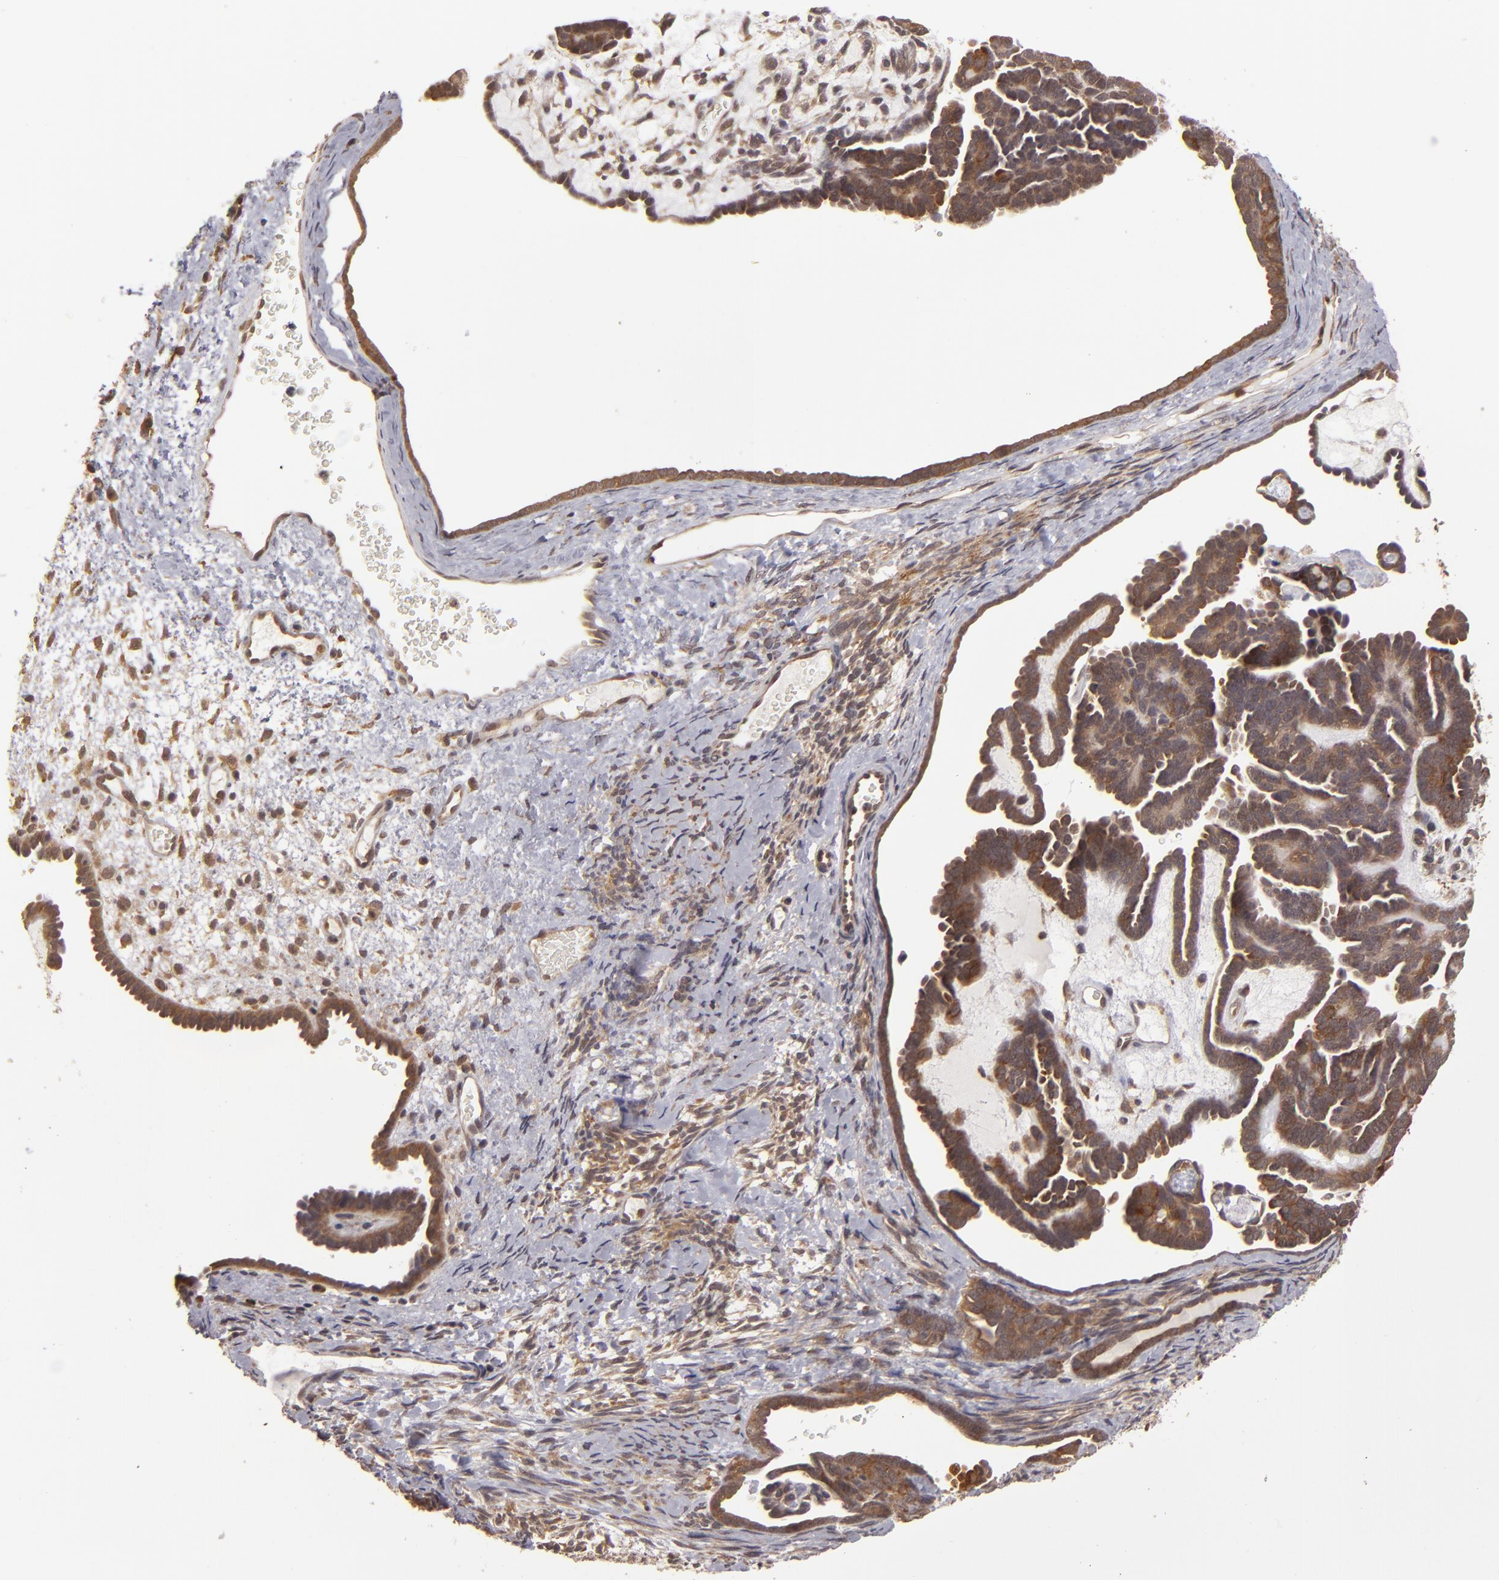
{"staining": {"intensity": "moderate", "quantity": ">75%", "location": "cytoplasmic/membranous"}, "tissue": "endometrial cancer", "cell_type": "Tumor cells", "image_type": "cancer", "snomed": [{"axis": "morphology", "description": "Neoplasm, malignant, NOS"}, {"axis": "topography", "description": "Endometrium"}], "caption": "IHC image of human endometrial malignant neoplasm stained for a protein (brown), which demonstrates medium levels of moderate cytoplasmic/membranous staining in approximately >75% of tumor cells.", "gene": "MAPK3", "patient": {"sex": "female", "age": 74}}